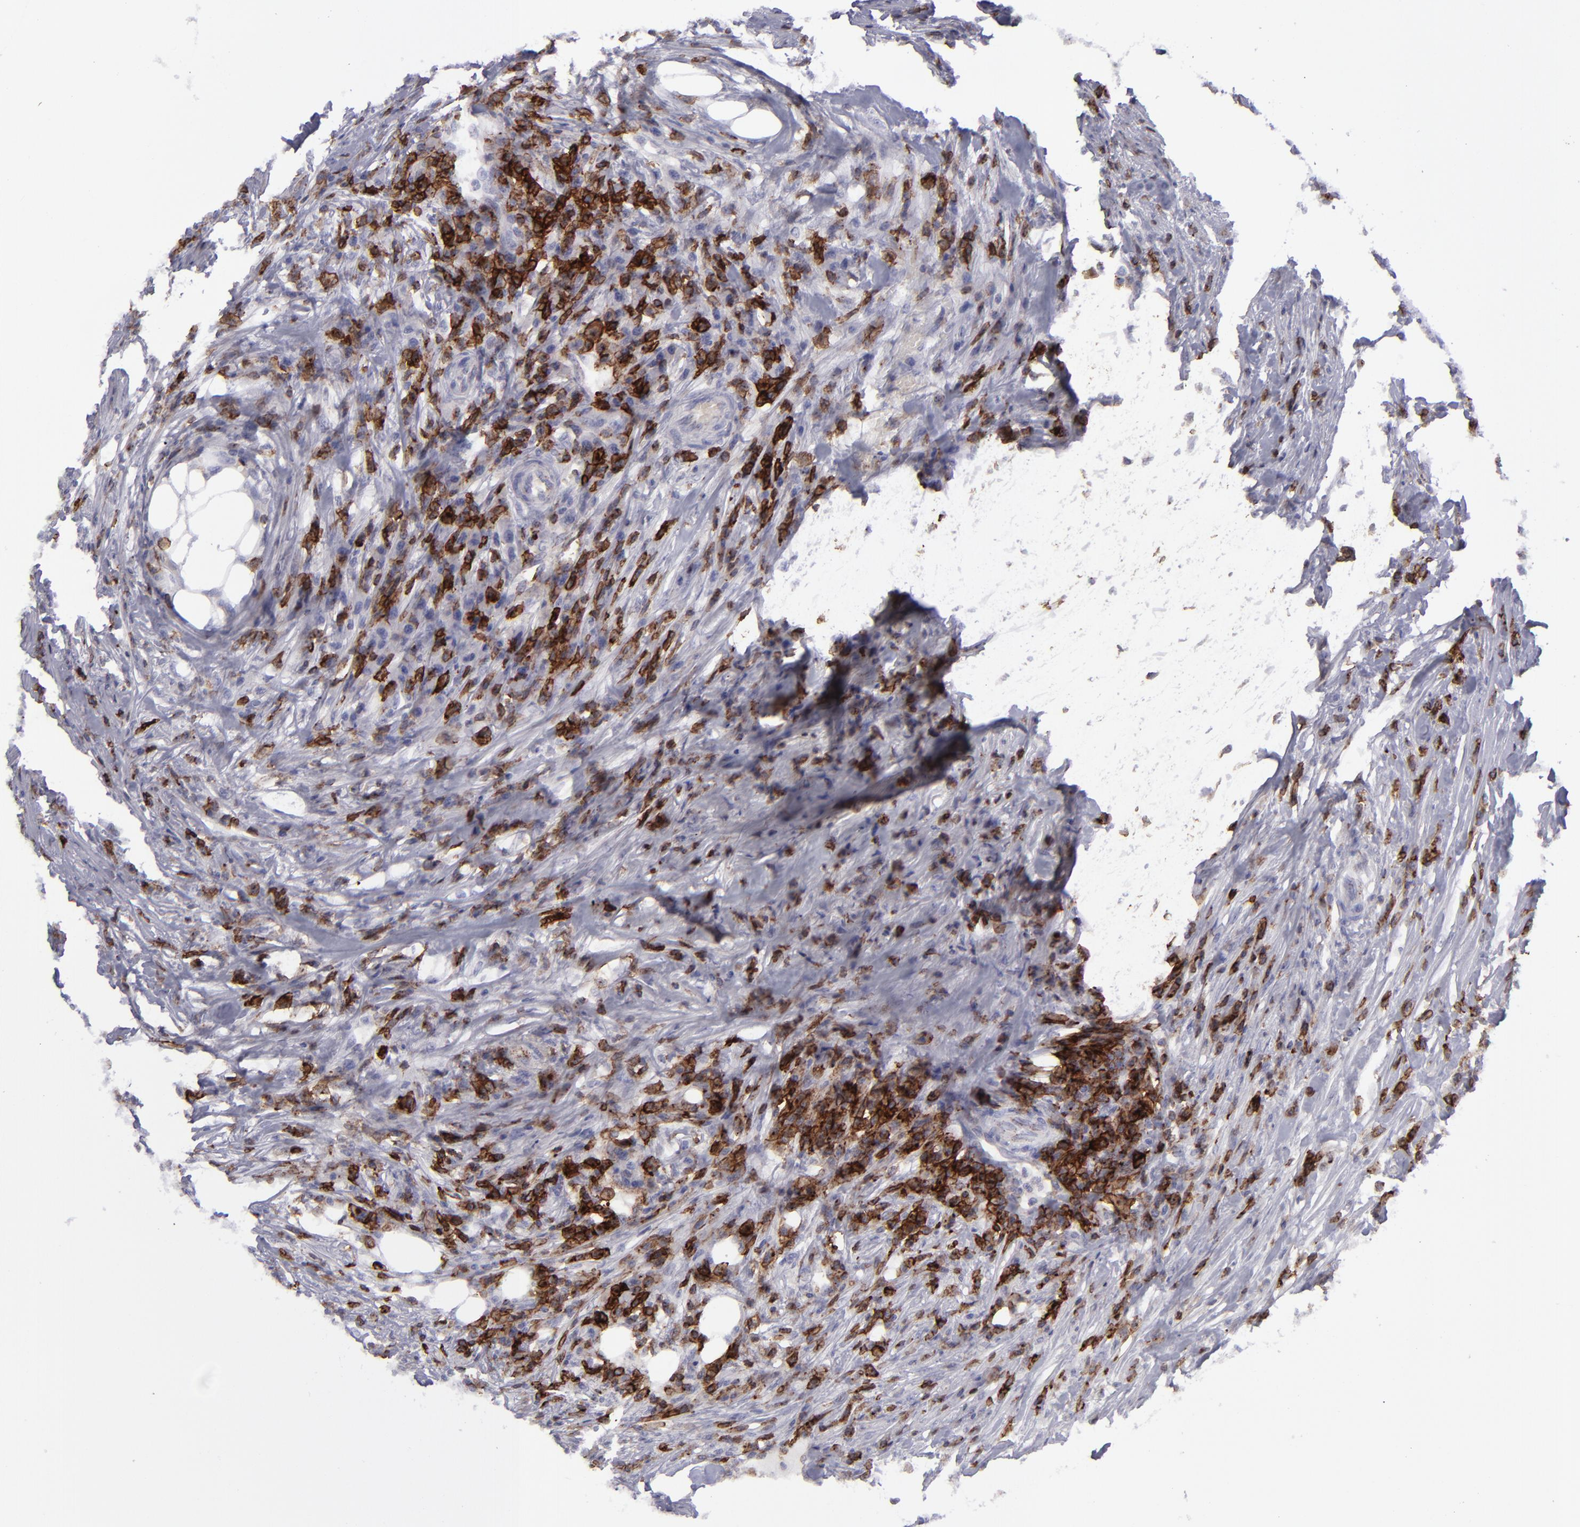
{"staining": {"intensity": "negative", "quantity": "none", "location": "none"}, "tissue": "colorectal cancer", "cell_type": "Tumor cells", "image_type": "cancer", "snomed": [{"axis": "morphology", "description": "Adenocarcinoma, NOS"}, {"axis": "topography", "description": "Colon"}], "caption": "Immunohistochemistry (IHC) micrograph of human adenocarcinoma (colorectal) stained for a protein (brown), which demonstrates no positivity in tumor cells.", "gene": "CD27", "patient": {"sex": "male", "age": 71}}